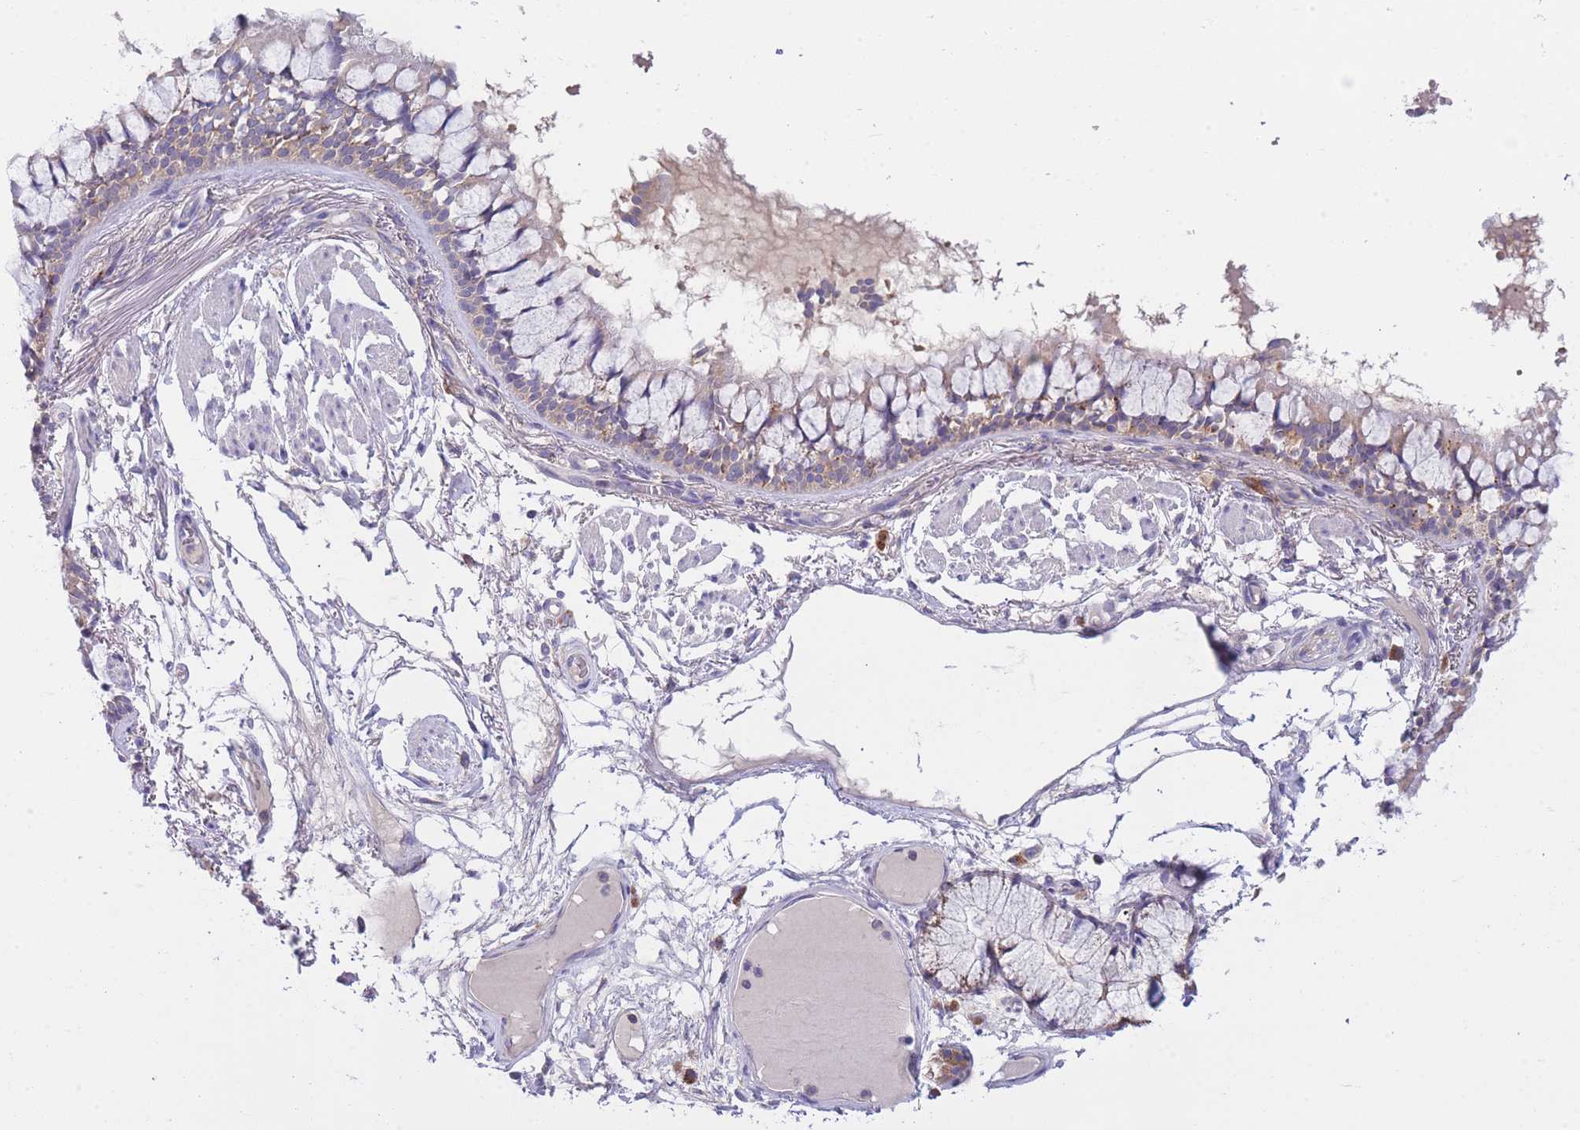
{"staining": {"intensity": "moderate", "quantity": ">75%", "location": "cytoplasmic/membranous"}, "tissue": "bronchus", "cell_type": "Respiratory epithelial cells", "image_type": "normal", "snomed": [{"axis": "morphology", "description": "Normal tissue, NOS"}, {"axis": "topography", "description": "Bronchus"}], "caption": "Immunohistochemistry photomicrograph of benign human bronchus stained for a protein (brown), which demonstrates medium levels of moderate cytoplasmic/membranous expression in approximately >75% of respiratory epithelial cells.", "gene": "COPG1", "patient": {"sex": "male", "age": 70}}